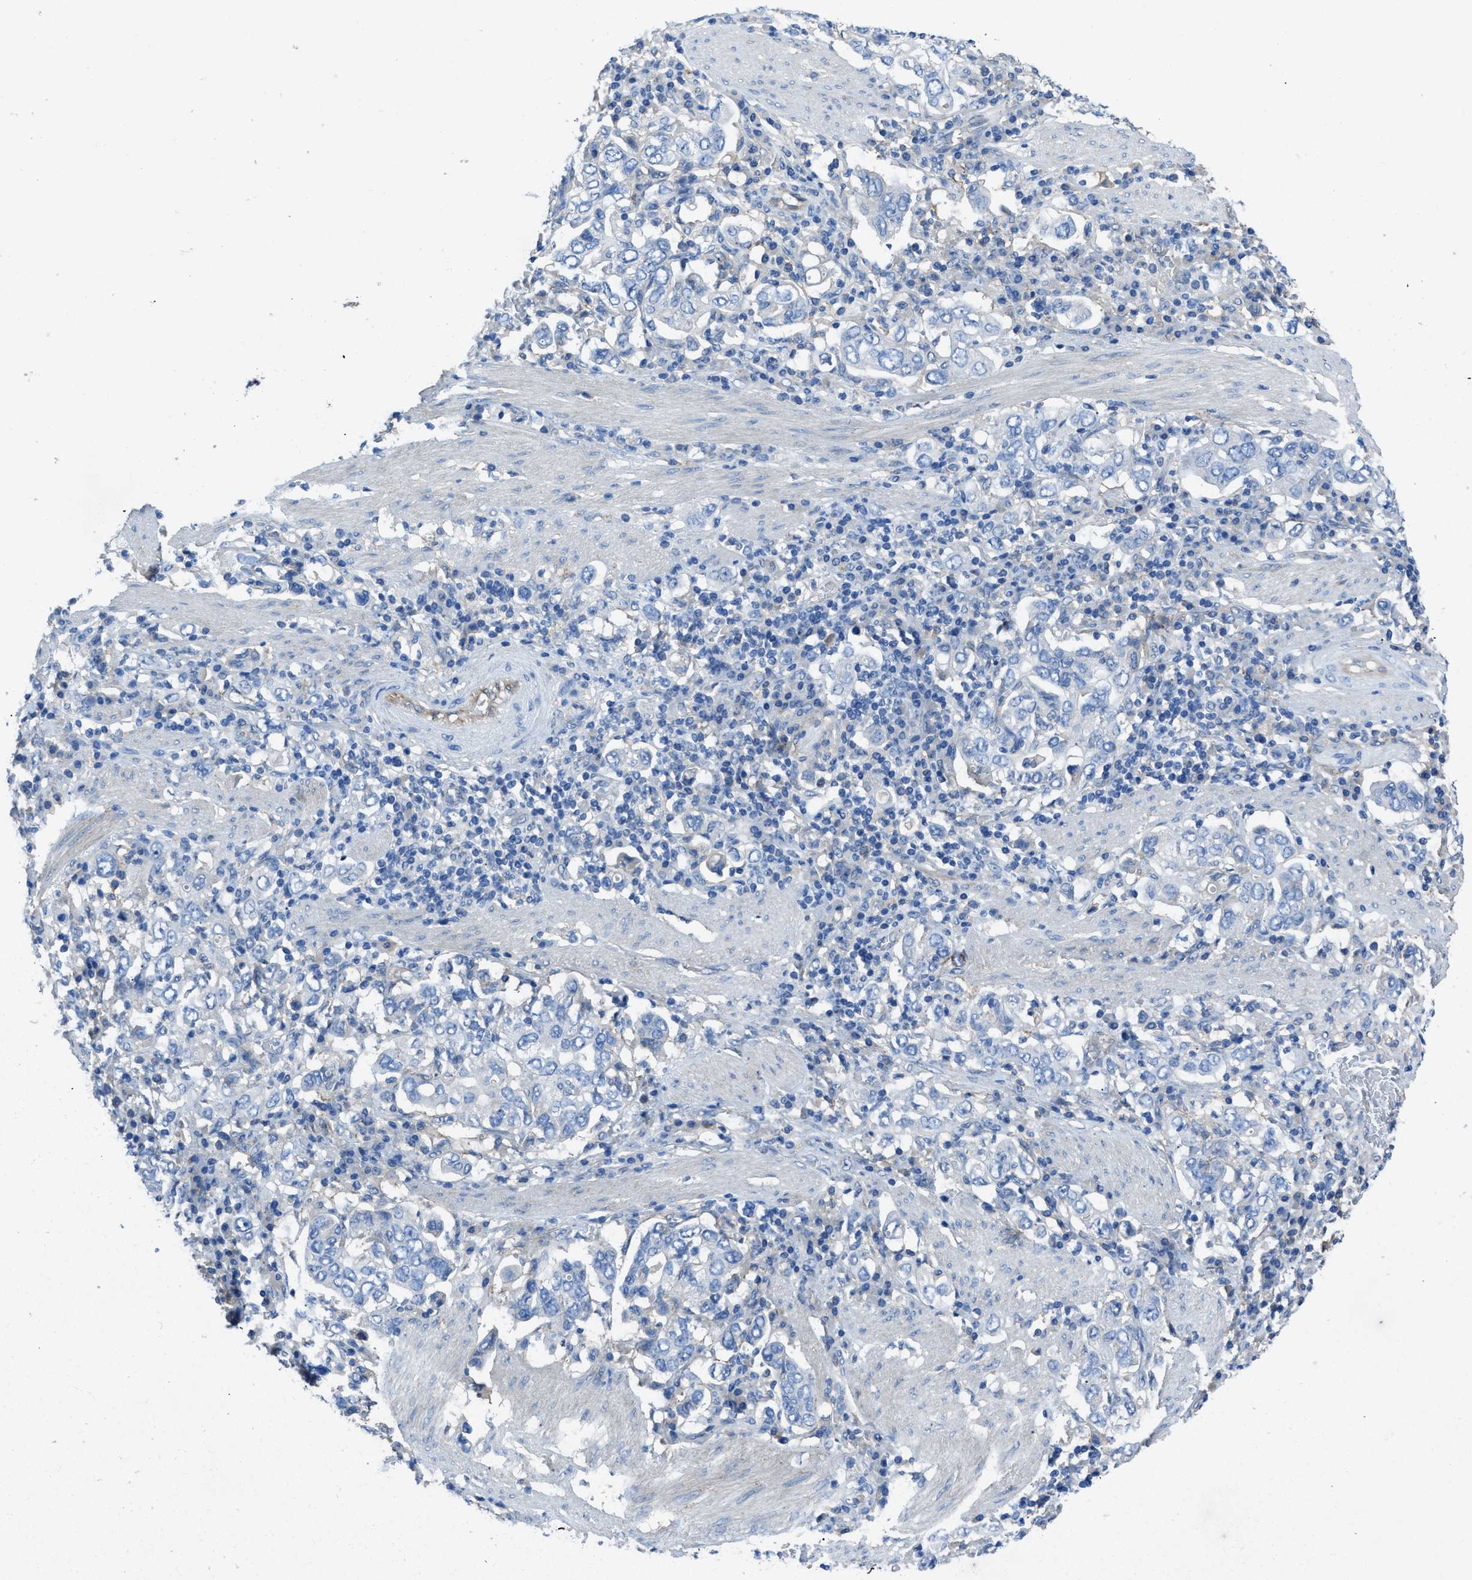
{"staining": {"intensity": "negative", "quantity": "none", "location": "none"}, "tissue": "stomach cancer", "cell_type": "Tumor cells", "image_type": "cancer", "snomed": [{"axis": "morphology", "description": "Adenocarcinoma, NOS"}, {"axis": "topography", "description": "Stomach, upper"}], "caption": "There is no significant staining in tumor cells of stomach cancer.", "gene": "PTGFRN", "patient": {"sex": "male", "age": 62}}